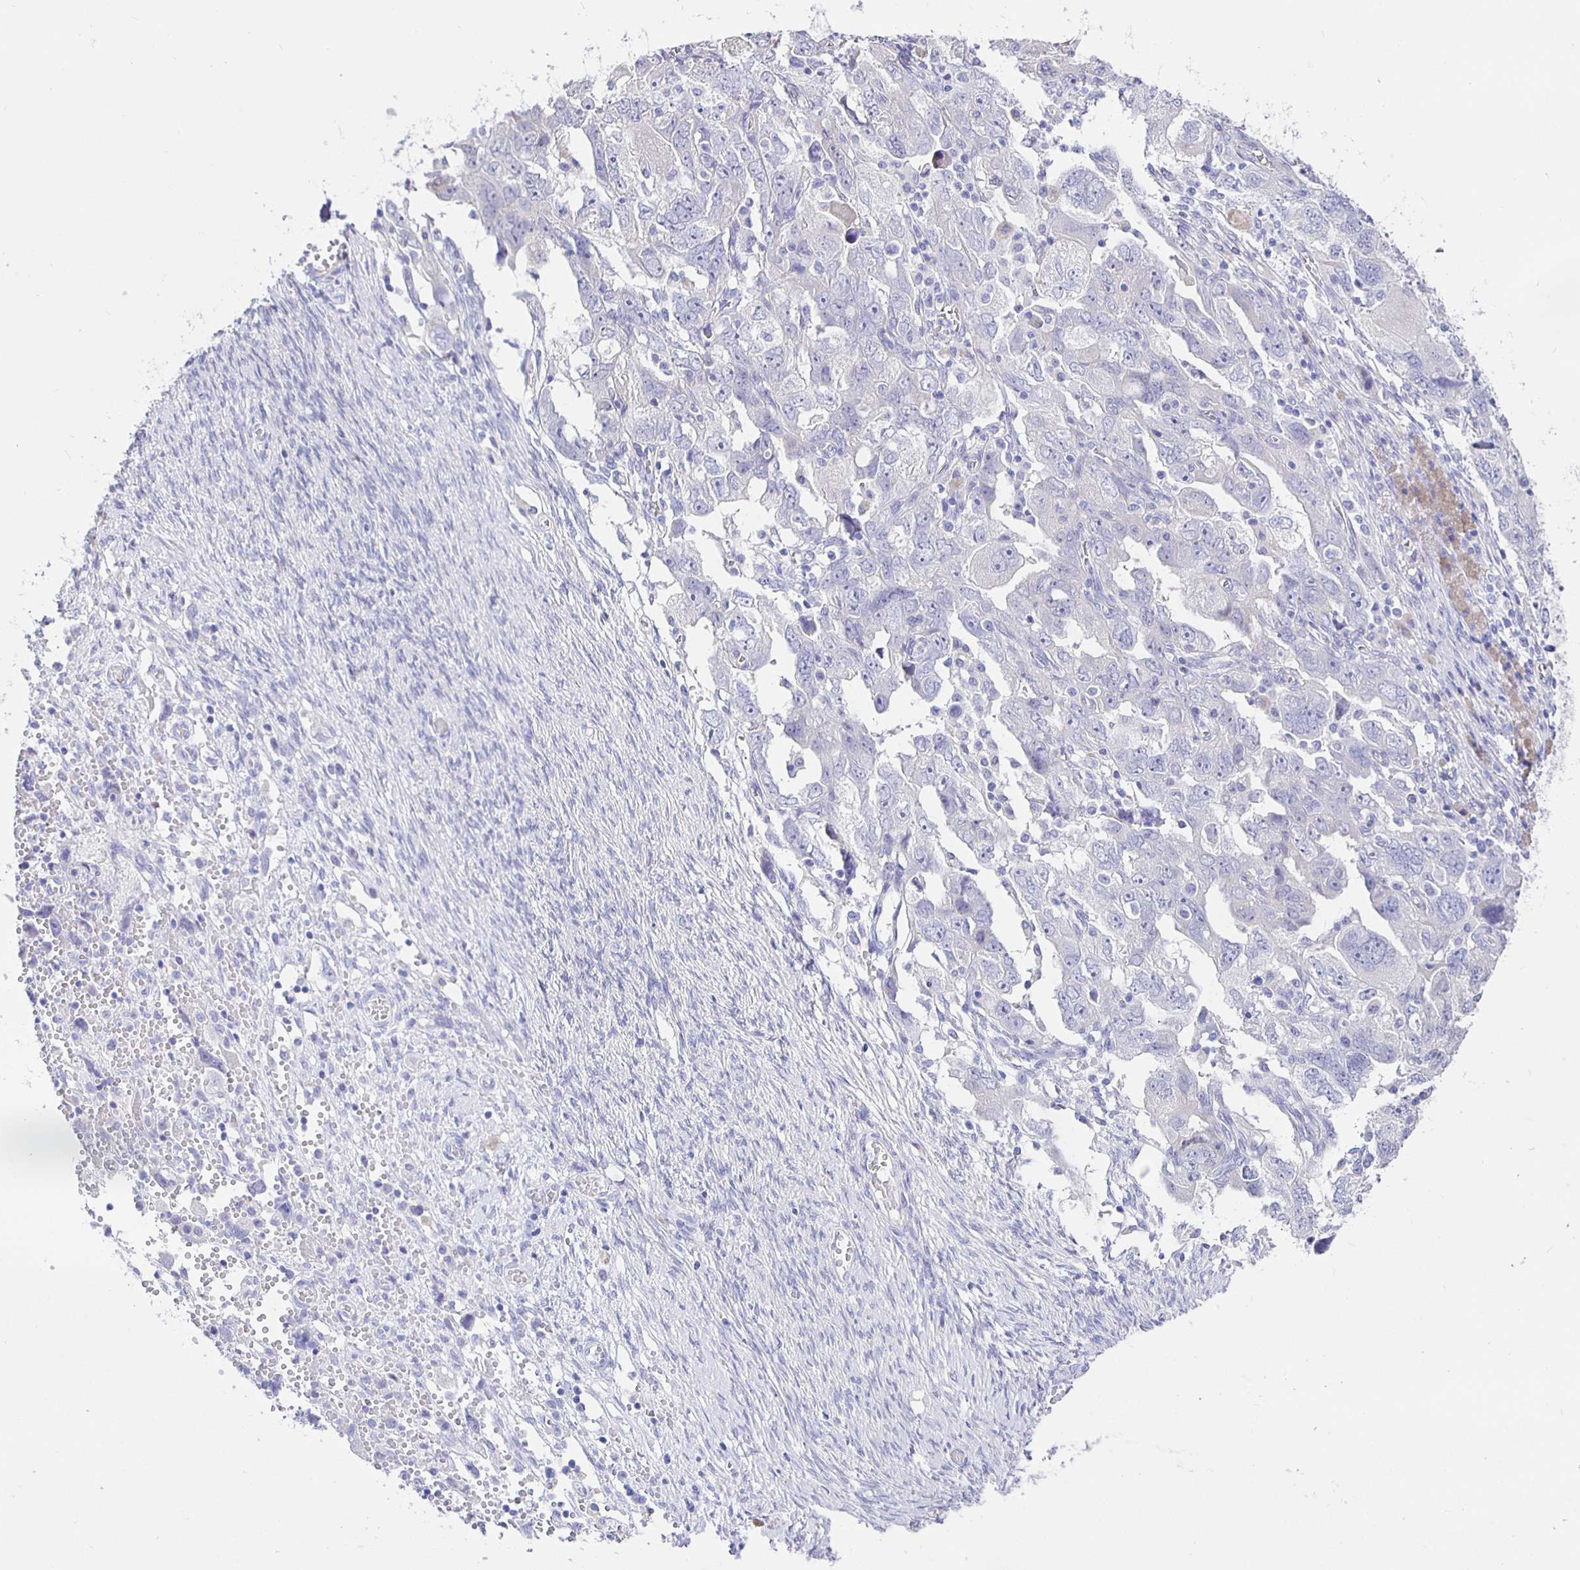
{"staining": {"intensity": "negative", "quantity": "none", "location": "none"}, "tissue": "ovarian cancer", "cell_type": "Tumor cells", "image_type": "cancer", "snomed": [{"axis": "morphology", "description": "Carcinoma, NOS"}, {"axis": "morphology", "description": "Cystadenocarcinoma, serous, NOS"}, {"axis": "topography", "description": "Ovary"}], "caption": "Ovarian cancer was stained to show a protein in brown. There is no significant positivity in tumor cells. The staining is performed using DAB brown chromogen with nuclei counter-stained in using hematoxylin.", "gene": "HSPA4L", "patient": {"sex": "female", "age": 69}}